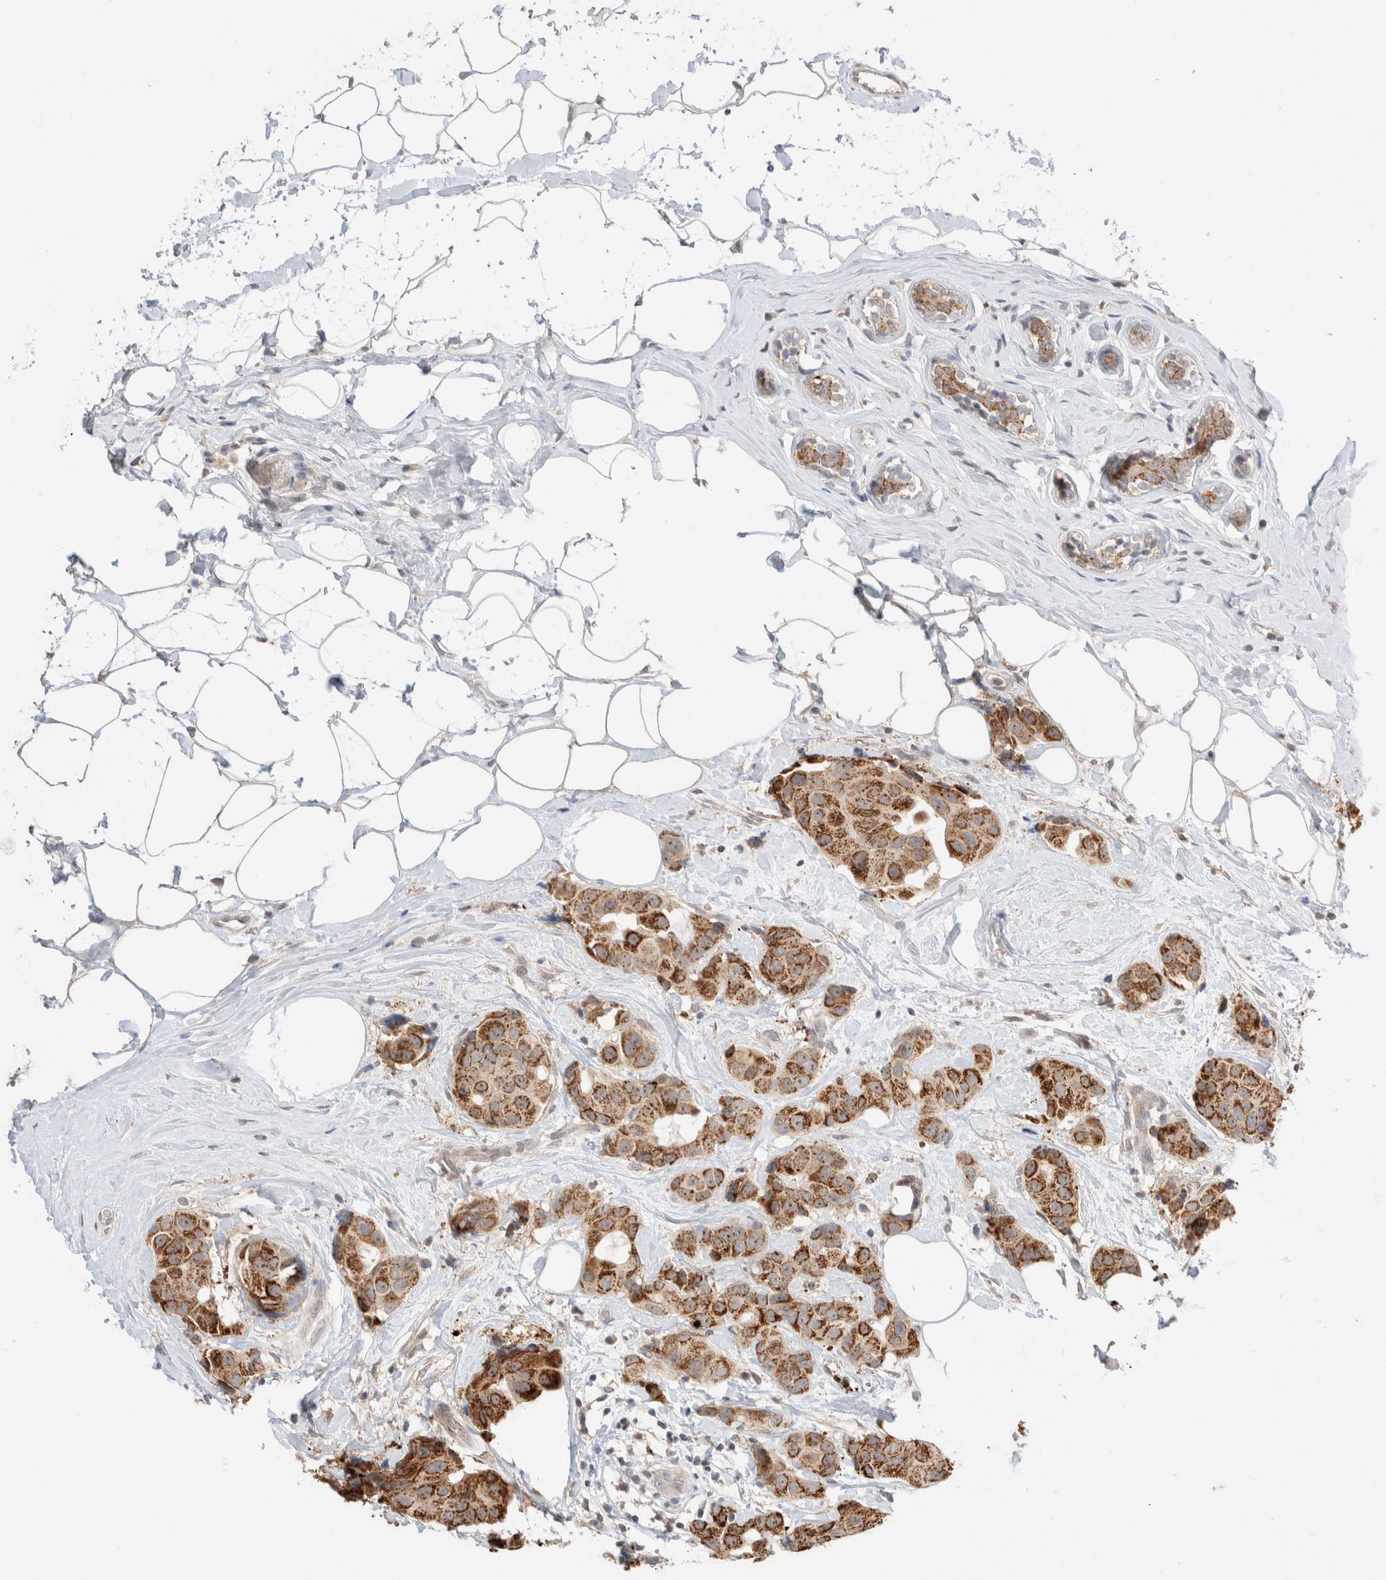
{"staining": {"intensity": "strong", "quantity": ">75%", "location": "cytoplasmic/membranous"}, "tissue": "breast cancer", "cell_type": "Tumor cells", "image_type": "cancer", "snomed": [{"axis": "morphology", "description": "Normal tissue, NOS"}, {"axis": "morphology", "description": "Duct carcinoma"}, {"axis": "topography", "description": "Breast"}], "caption": "Breast cancer (infiltrating ductal carcinoma) stained for a protein shows strong cytoplasmic/membranous positivity in tumor cells.", "gene": "TRIM41", "patient": {"sex": "female", "age": 39}}